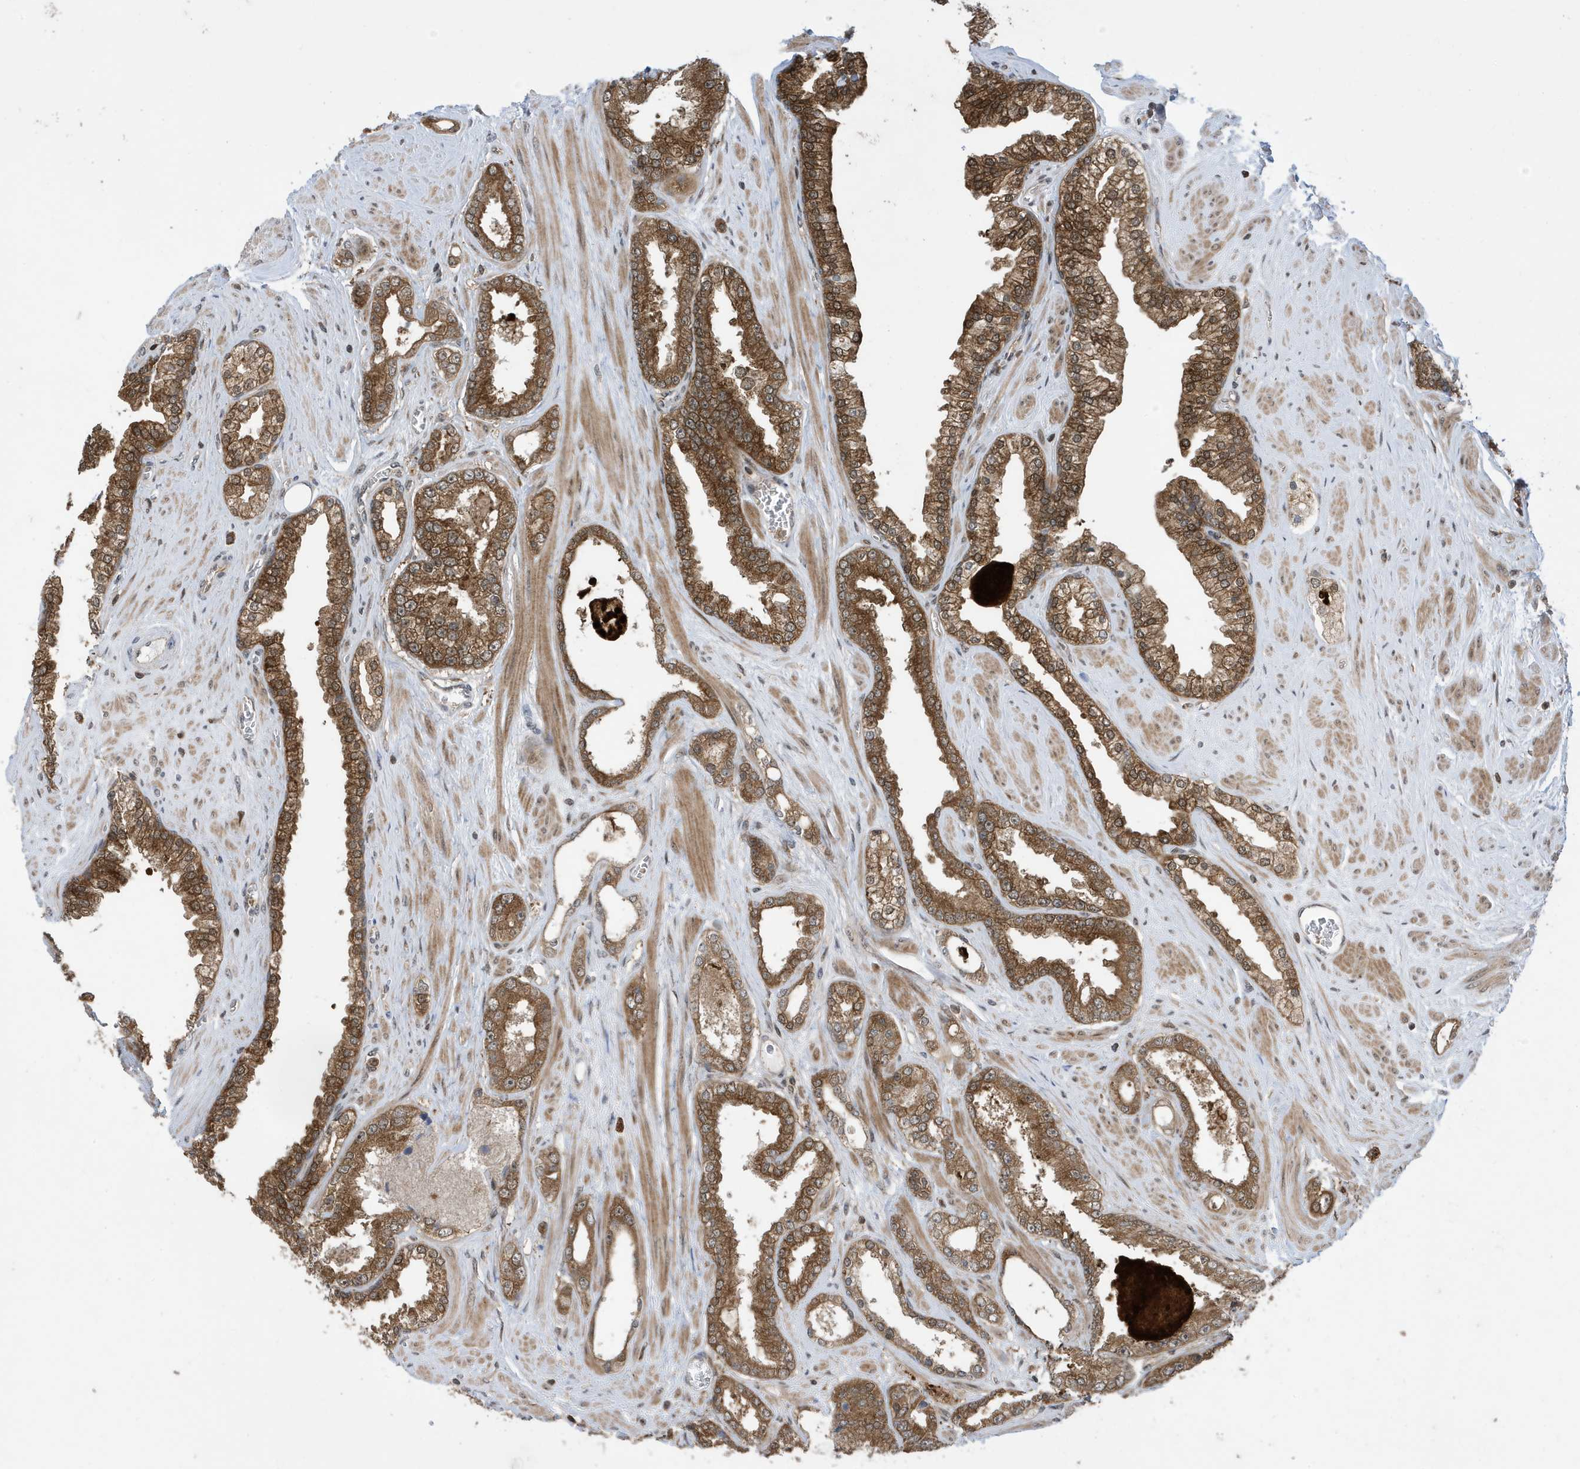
{"staining": {"intensity": "moderate", "quantity": ">75%", "location": "cytoplasmic/membranous"}, "tissue": "prostate cancer", "cell_type": "Tumor cells", "image_type": "cancer", "snomed": [{"axis": "morphology", "description": "Adenocarcinoma, Low grade"}, {"axis": "topography", "description": "Prostate"}], "caption": "Moderate cytoplasmic/membranous staining for a protein is present in approximately >75% of tumor cells of prostate adenocarcinoma (low-grade) using IHC.", "gene": "UBQLN1", "patient": {"sex": "male", "age": 62}}